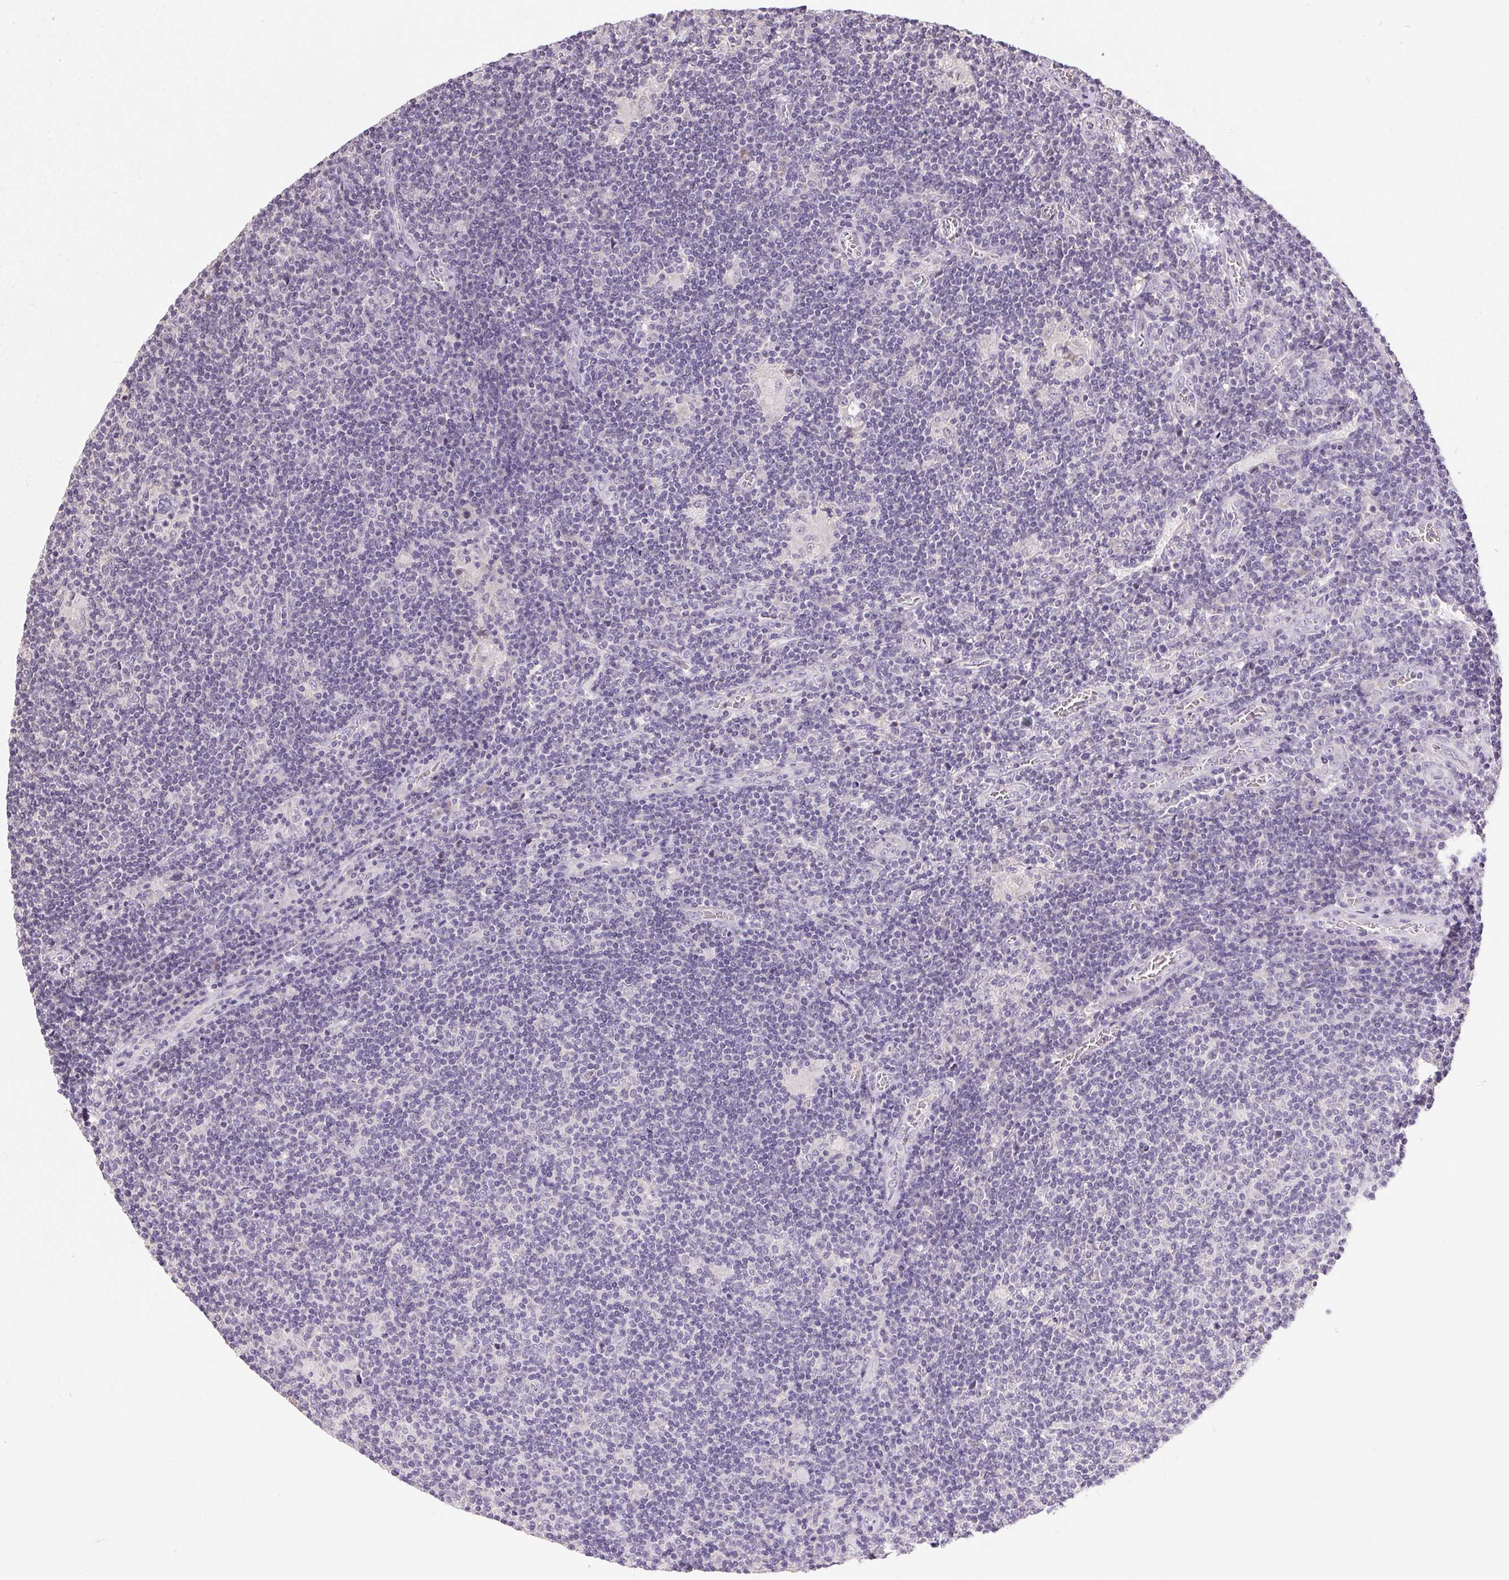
{"staining": {"intensity": "negative", "quantity": "none", "location": "none"}, "tissue": "lymphoma", "cell_type": "Tumor cells", "image_type": "cancer", "snomed": [{"axis": "morphology", "description": "Hodgkin's disease, NOS"}, {"axis": "topography", "description": "Lymph node"}], "caption": "Immunohistochemistry (IHC) histopathology image of neoplastic tissue: human lymphoma stained with DAB (3,3'-diaminobenzidine) exhibits no significant protein positivity in tumor cells.", "gene": "SPACA9", "patient": {"sex": "male", "age": 40}}